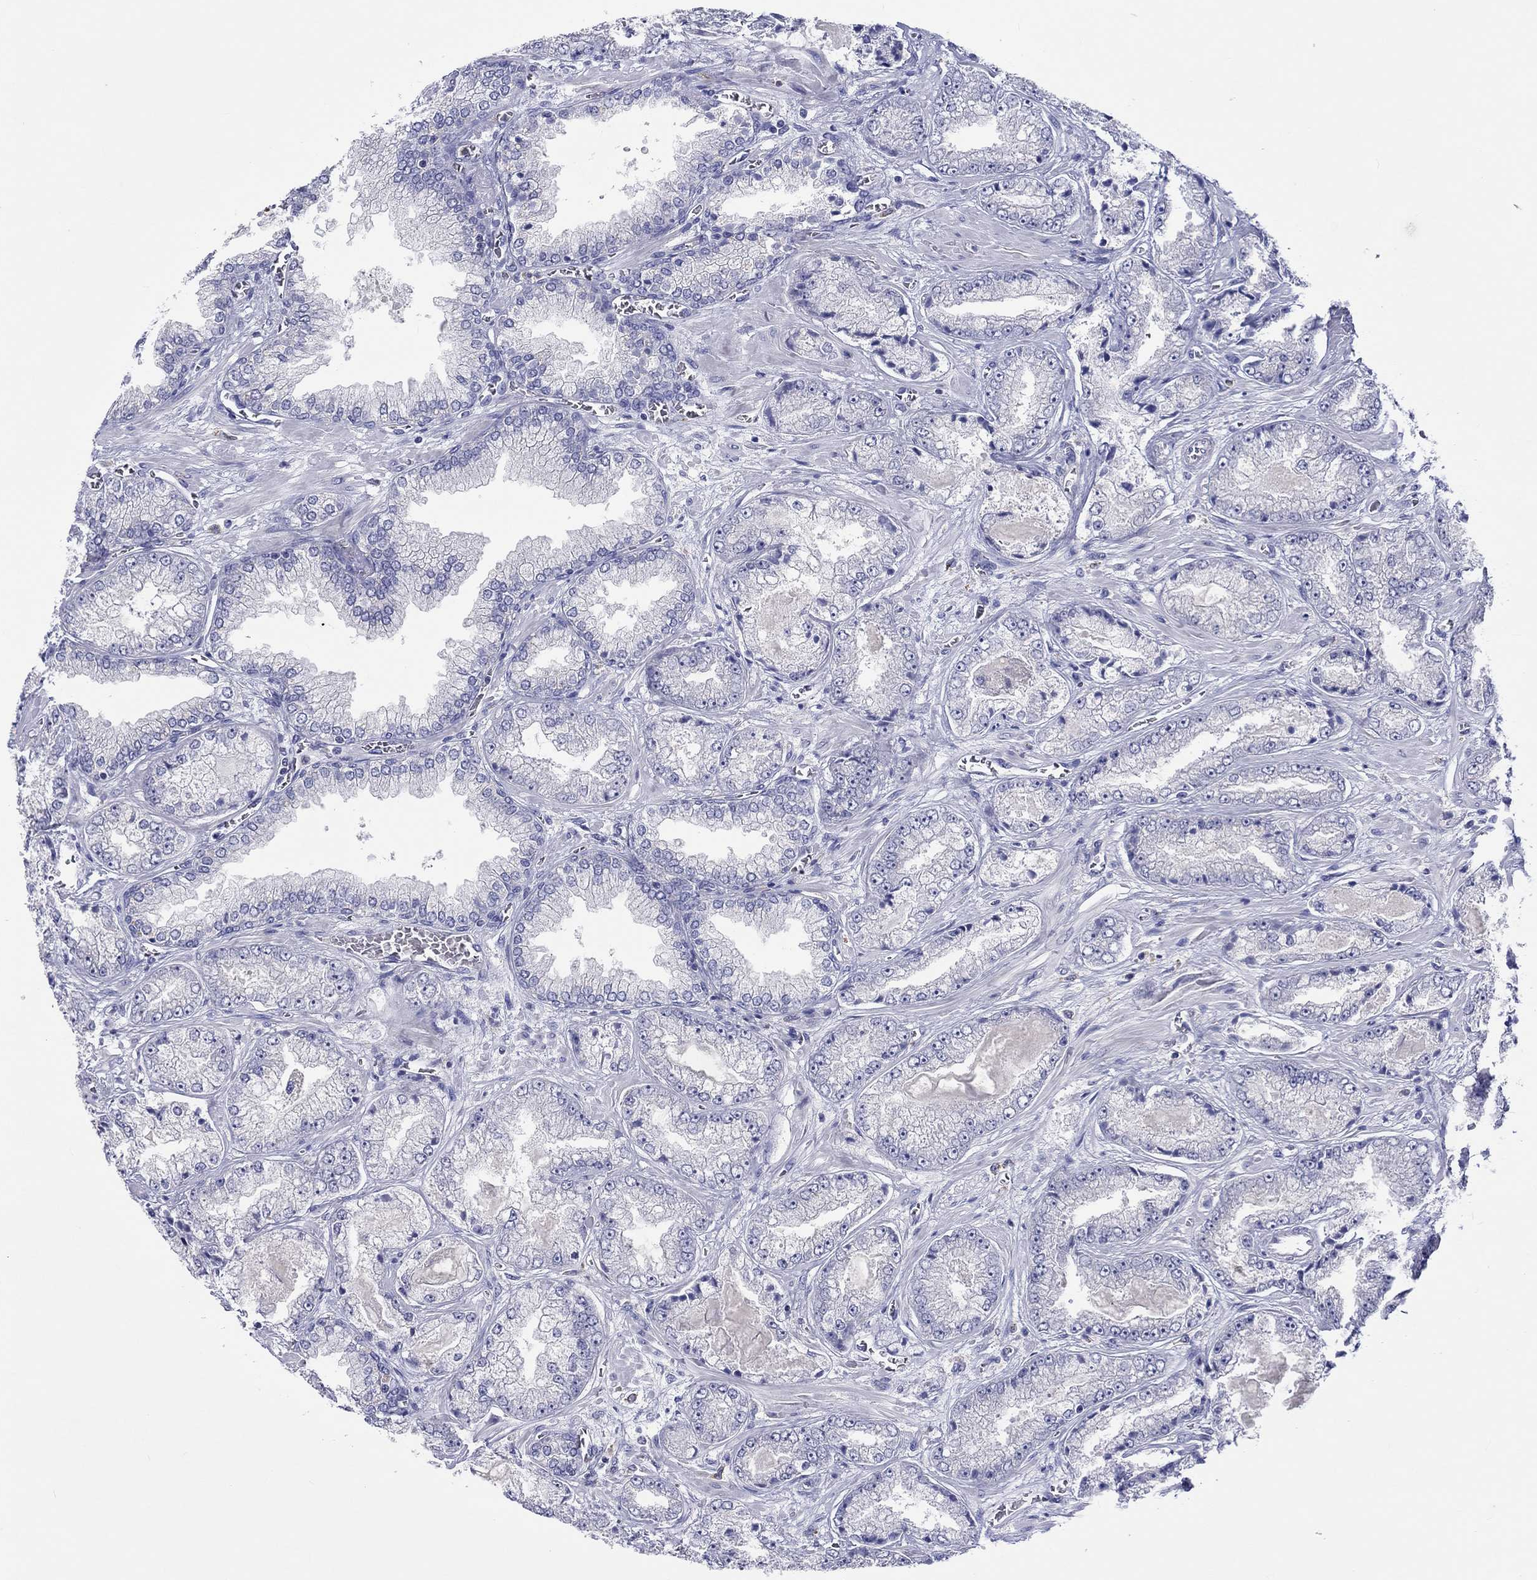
{"staining": {"intensity": "negative", "quantity": "none", "location": "none"}, "tissue": "prostate cancer", "cell_type": "Tumor cells", "image_type": "cancer", "snomed": [{"axis": "morphology", "description": "Adenocarcinoma, Low grade"}, {"axis": "topography", "description": "Prostate"}], "caption": "Human prostate adenocarcinoma (low-grade) stained for a protein using IHC displays no expression in tumor cells.", "gene": "ABCG4", "patient": {"sex": "male", "age": 57}}